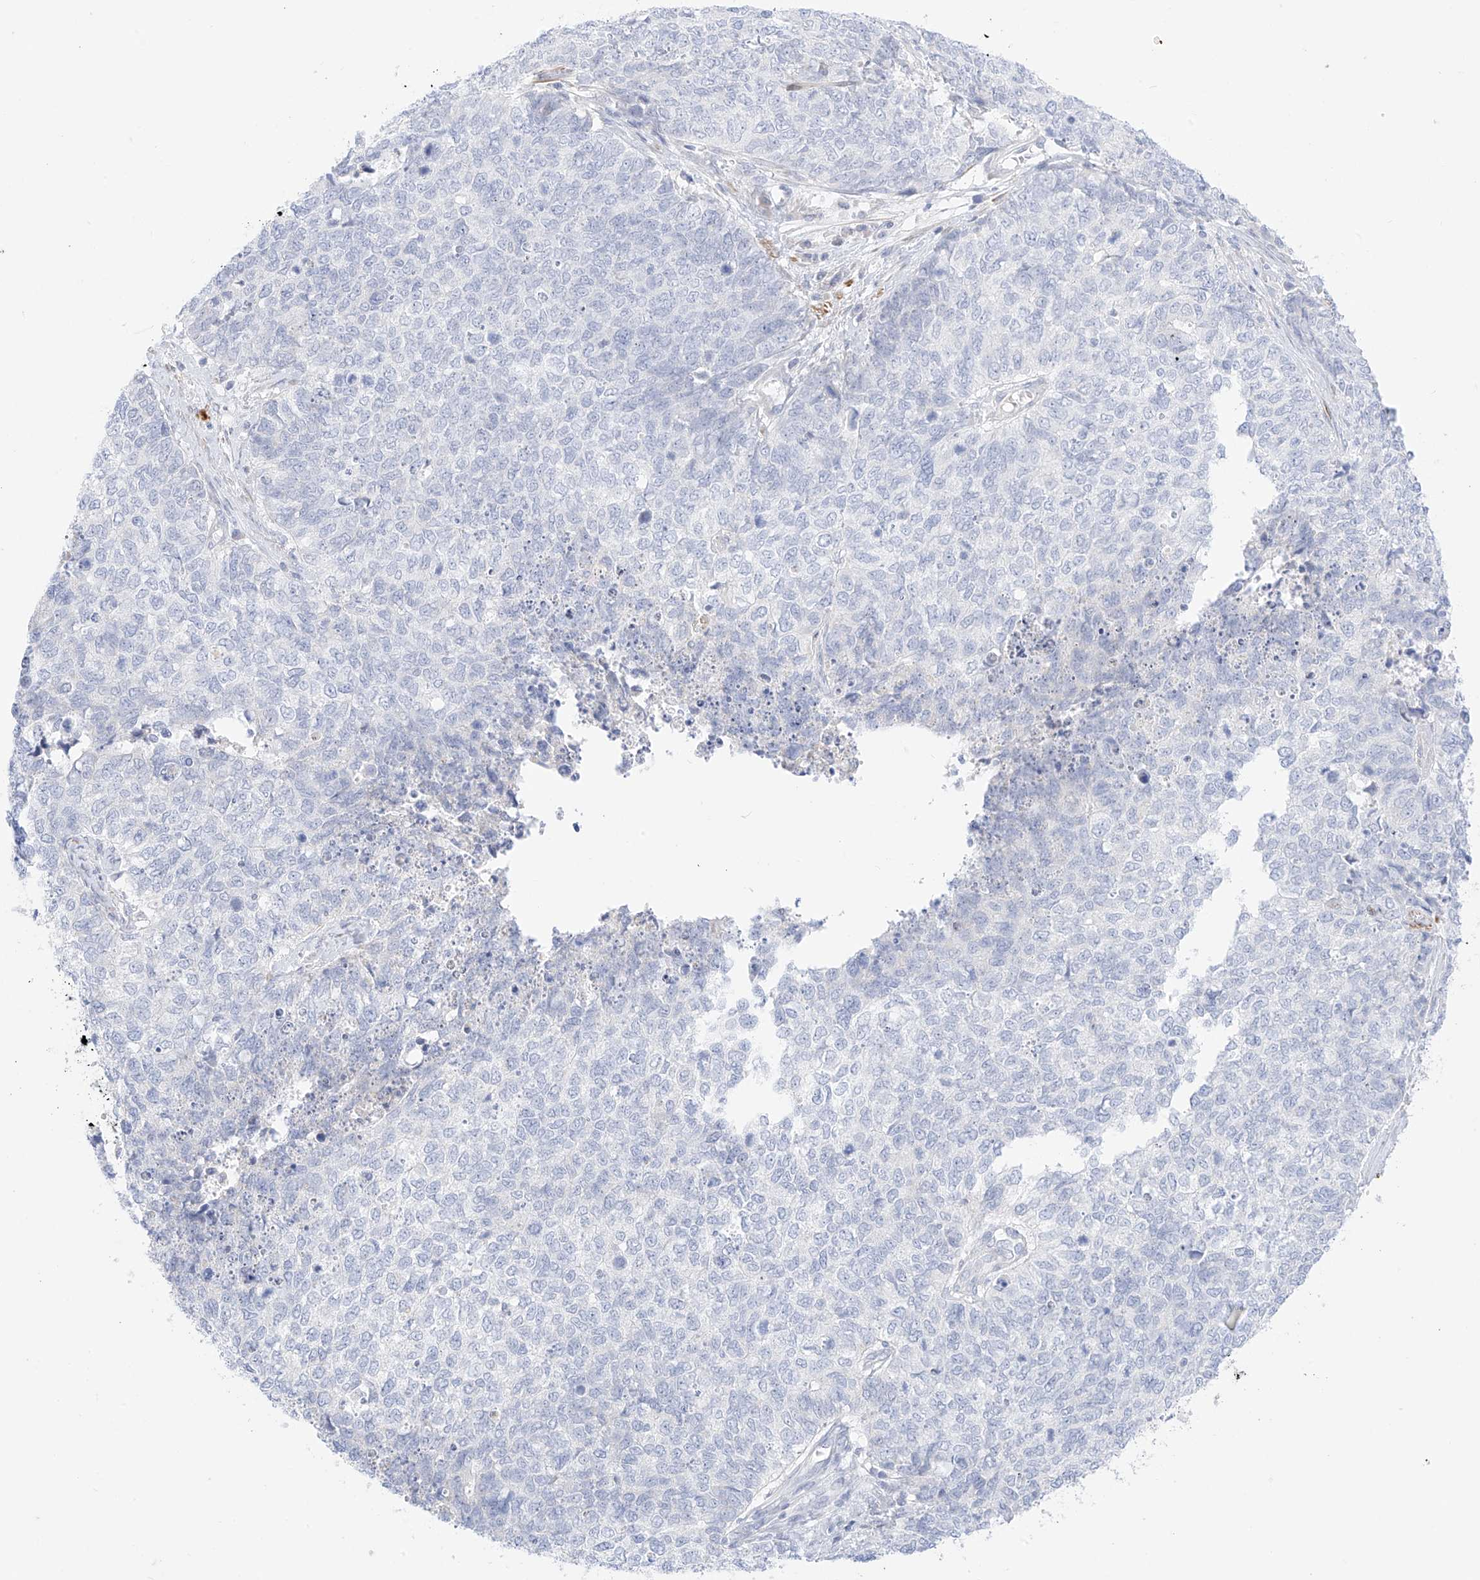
{"staining": {"intensity": "negative", "quantity": "none", "location": "none"}, "tissue": "cervical cancer", "cell_type": "Tumor cells", "image_type": "cancer", "snomed": [{"axis": "morphology", "description": "Squamous cell carcinoma, NOS"}, {"axis": "topography", "description": "Cervix"}], "caption": "This image is of squamous cell carcinoma (cervical) stained with immunohistochemistry (IHC) to label a protein in brown with the nuclei are counter-stained blue. There is no staining in tumor cells.", "gene": "ST3GAL5", "patient": {"sex": "female", "age": 63}}